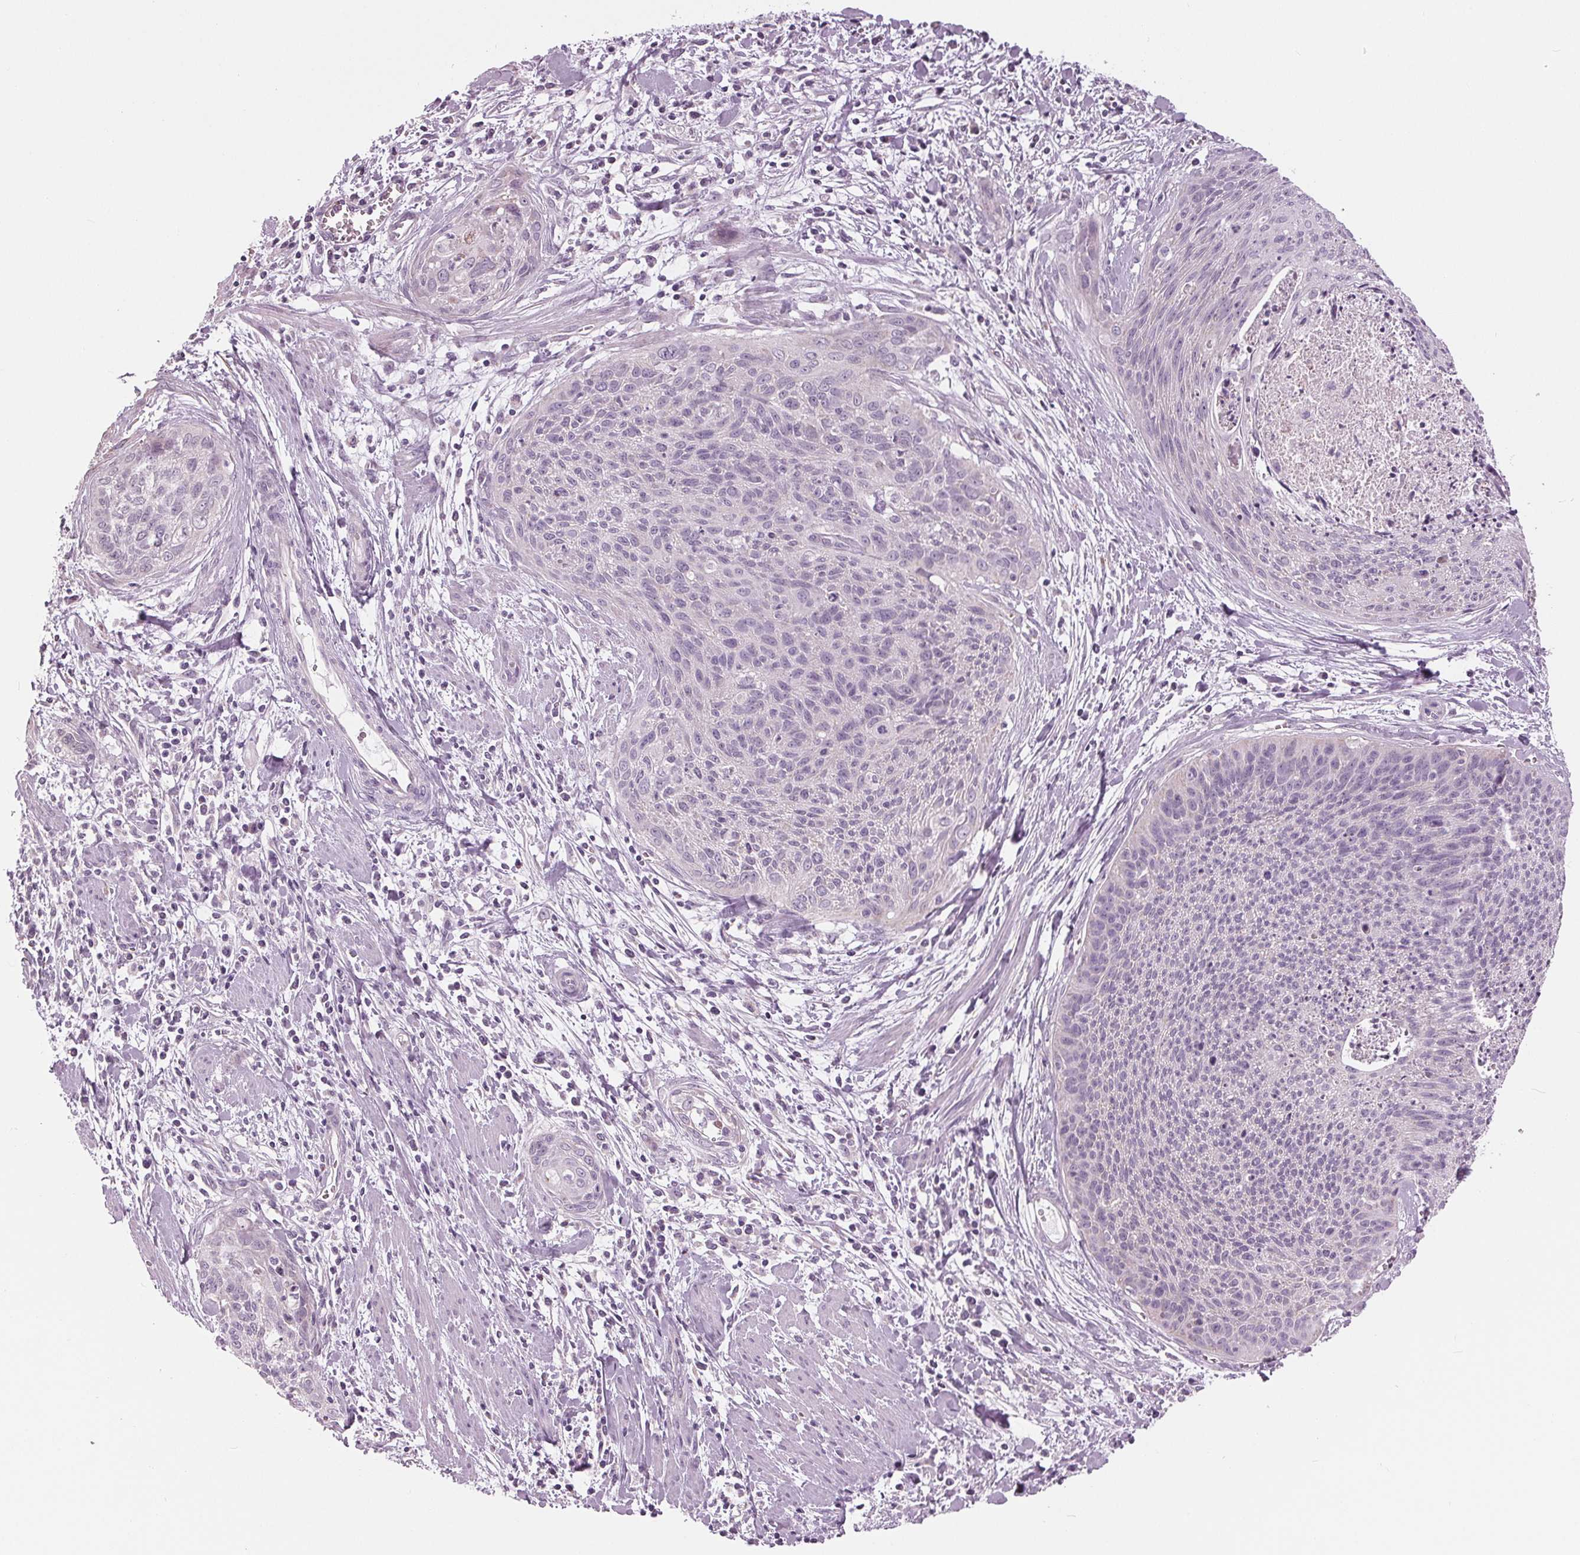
{"staining": {"intensity": "negative", "quantity": "none", "location": "none"}, "tissue": "cervical cancer", "cell_type": "Tumor cells", "image_type": "cancer", "snomed": [{"axis": "morphology", "description": "Squamous cell carcinoma, NOS"}, {"axis": "topography", "description": "Cervix"}], "caption": "High power microscopy image of an IHC image of cervical cancer (squamous cell carcinoma), revealing no significant staining in tumor cells.", "gene": "SAMD4A", "patient": {"sex": "female", "age": 55}}